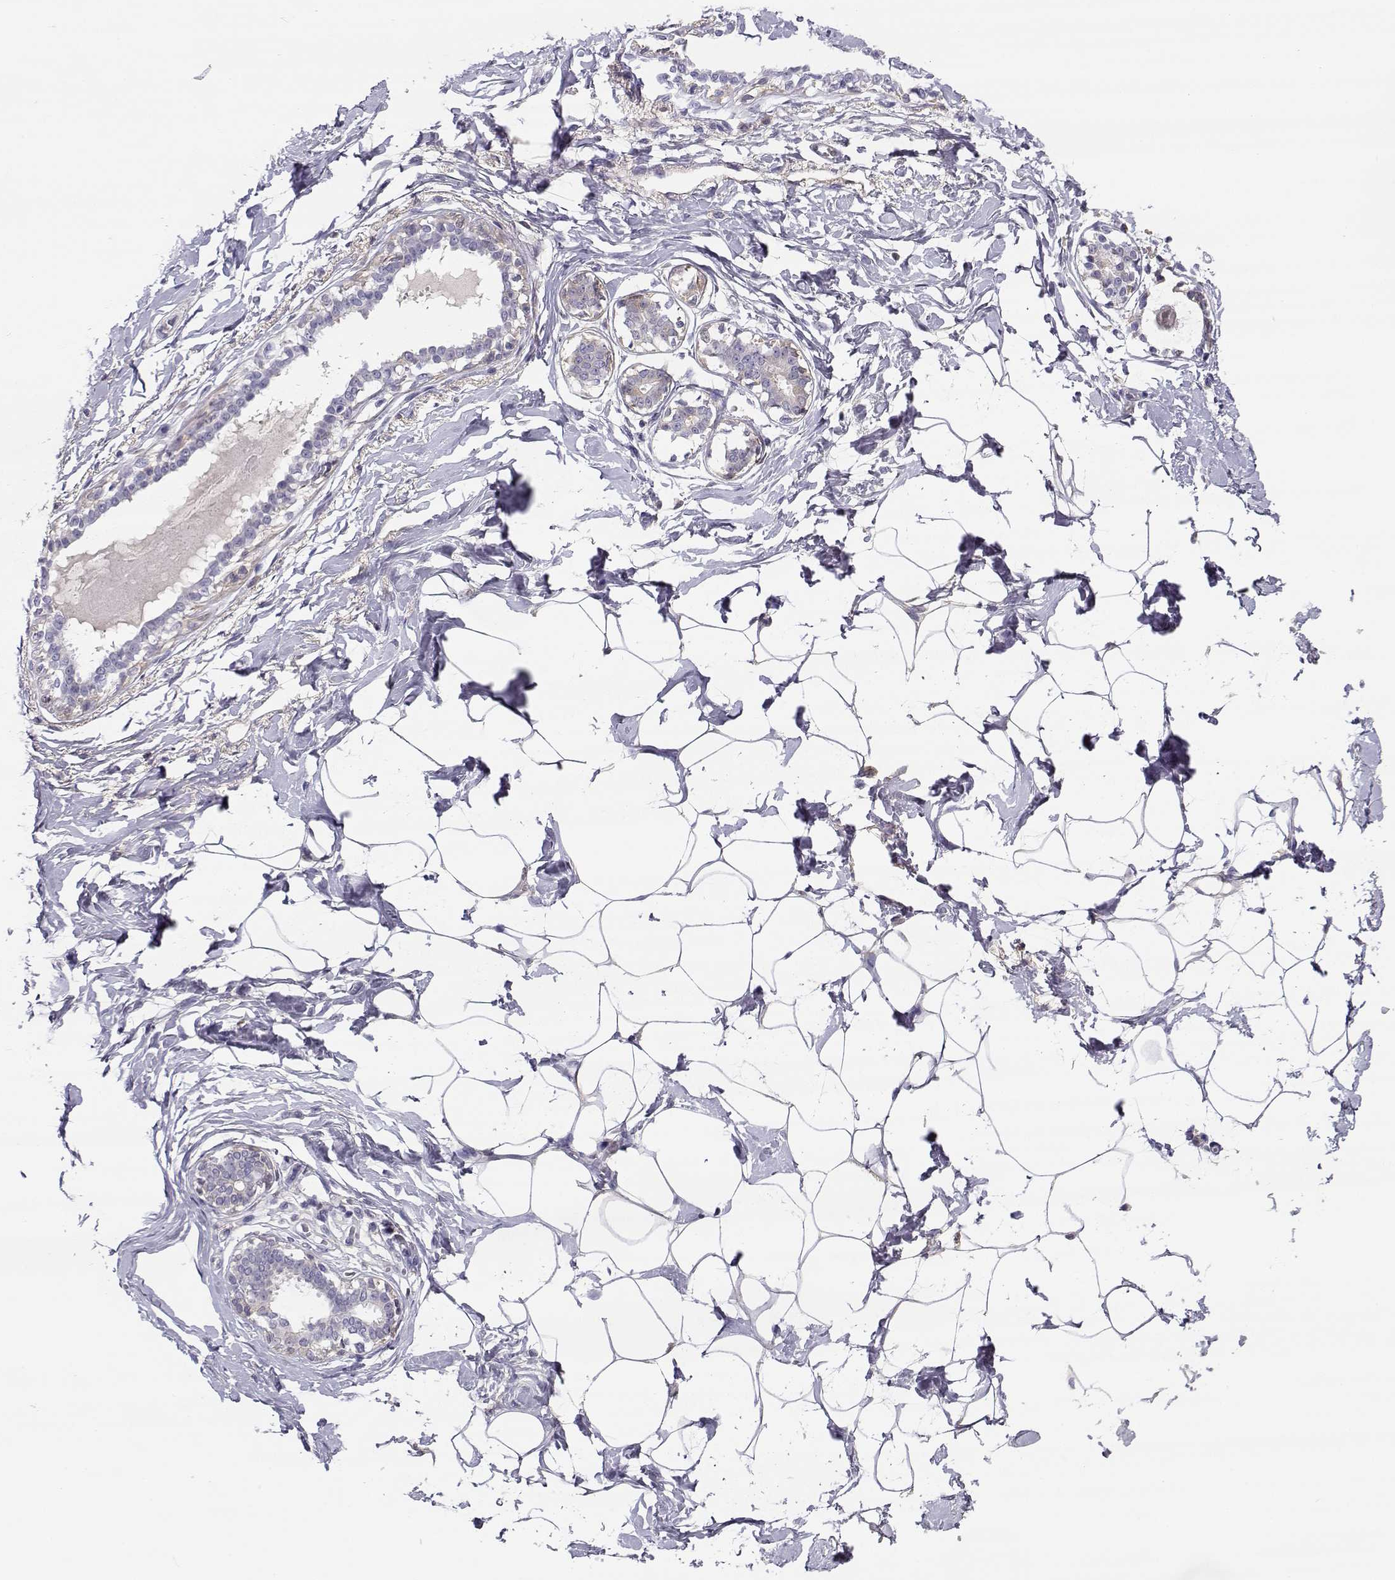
{"staining": {"intensity": "negative", "quantity": "none", "location": "none"}, "tissue": "breast", "cell_type": "Adipocytes", "image_type": "normal", "snomed": [{"axis": "morphology", "description": "Normal tissue, NOS"}, {"axis": "morphology", "description": "Lobular carcinoma, in situ"}, {"axis": "topography", "description": "Breast"}], "caption": "Human breast stained for a protein using IHC reveals no positivity in adipocytes.", "gene": "SLCO6A1", "patient": {"sex": "female", "age": 35}}